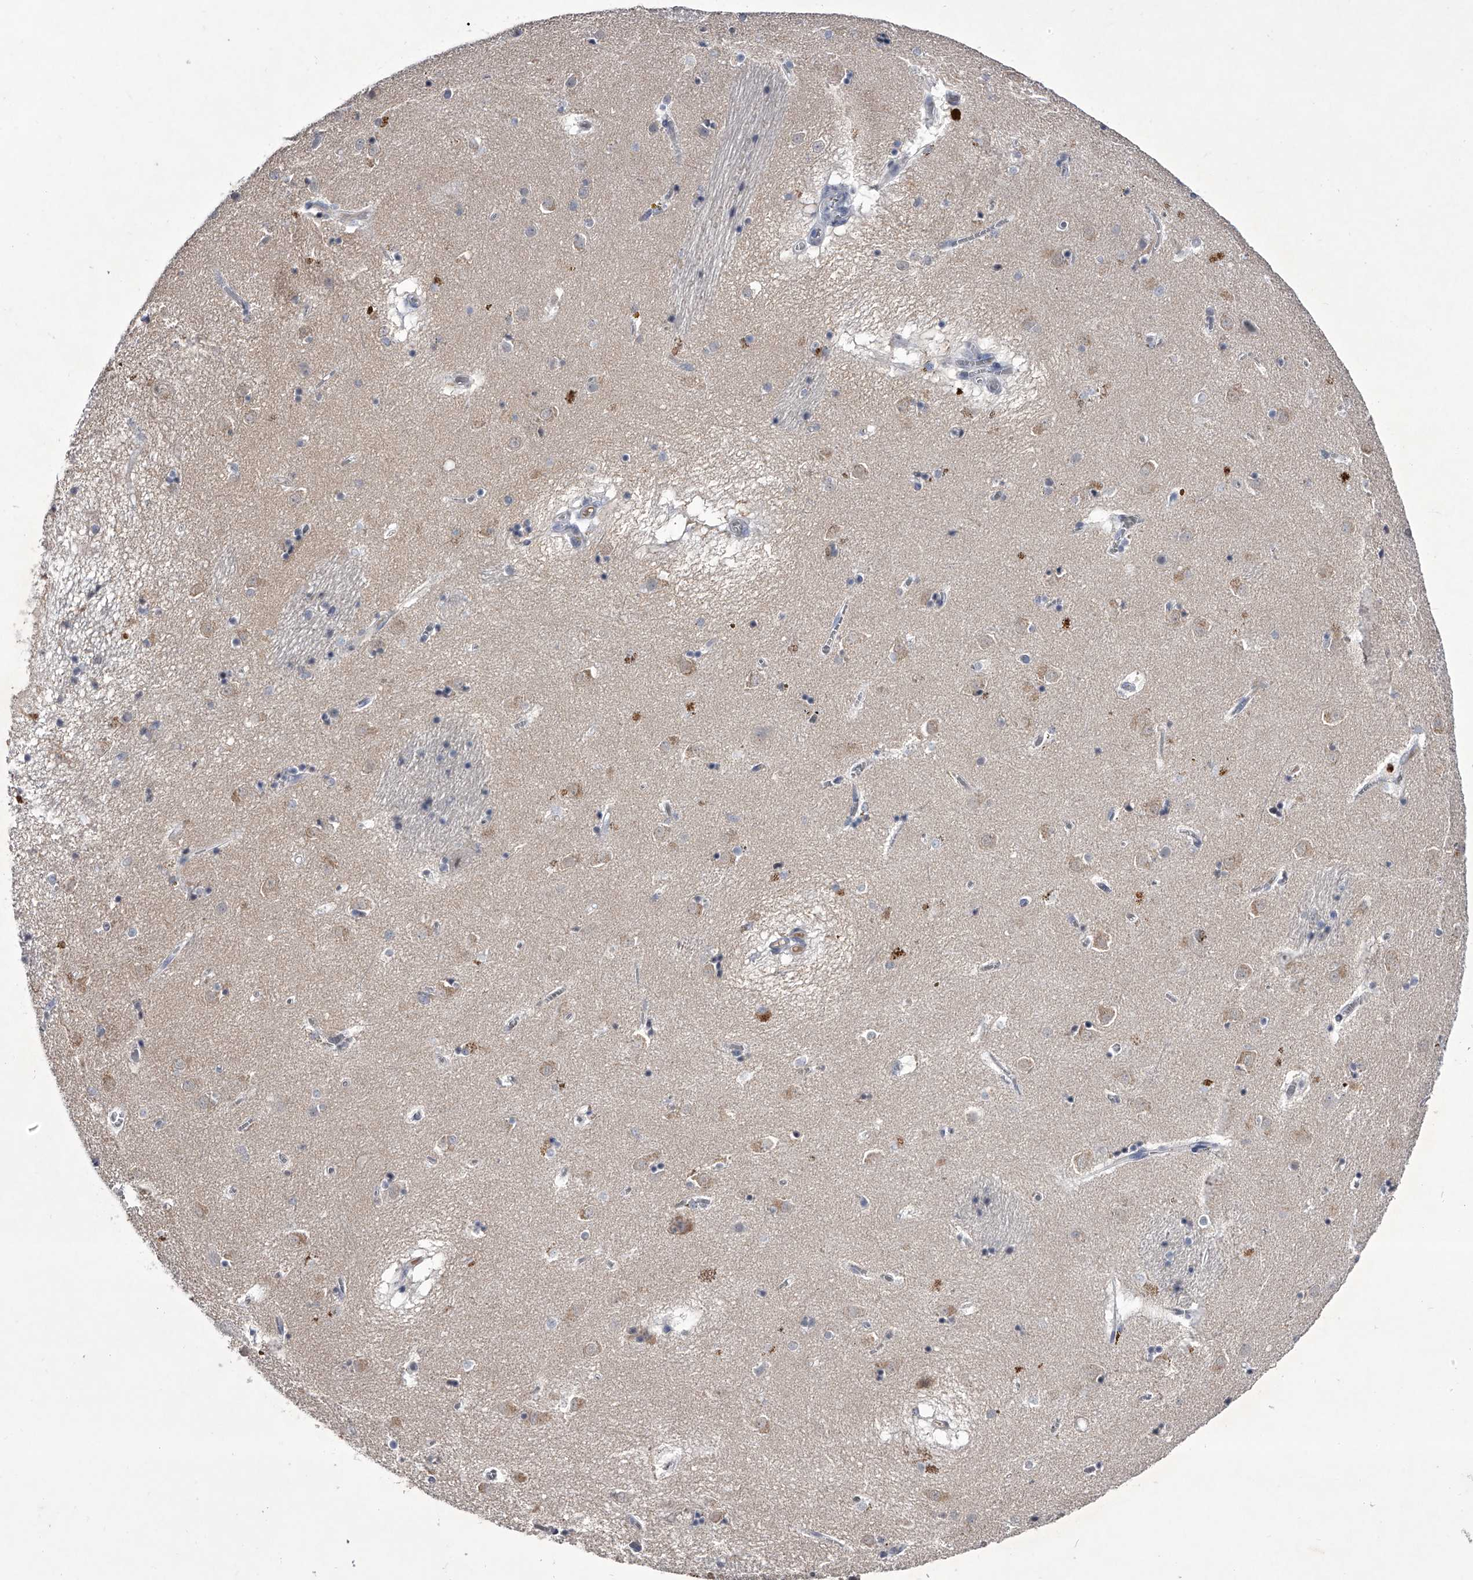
{"staining": {"intensity": "negative", "quantity": "none", "location": "none"}, "tissue": "caudate", "cell_type": "Glial cells", "image_type": "normal", "snomed": [{"axis": "morphology", "description": "Normal tissue, NOS"}, {"axis": "topography", "description": "Lateral ventricle wall"}], "caption": "DAB (3,3'-diaminobenzidine) immunohistochemical staining of normal caudate reveals no significant positivity in glial cells.", "gene": "CRISP2", "patient": {"sex": "male", "age": 70}}